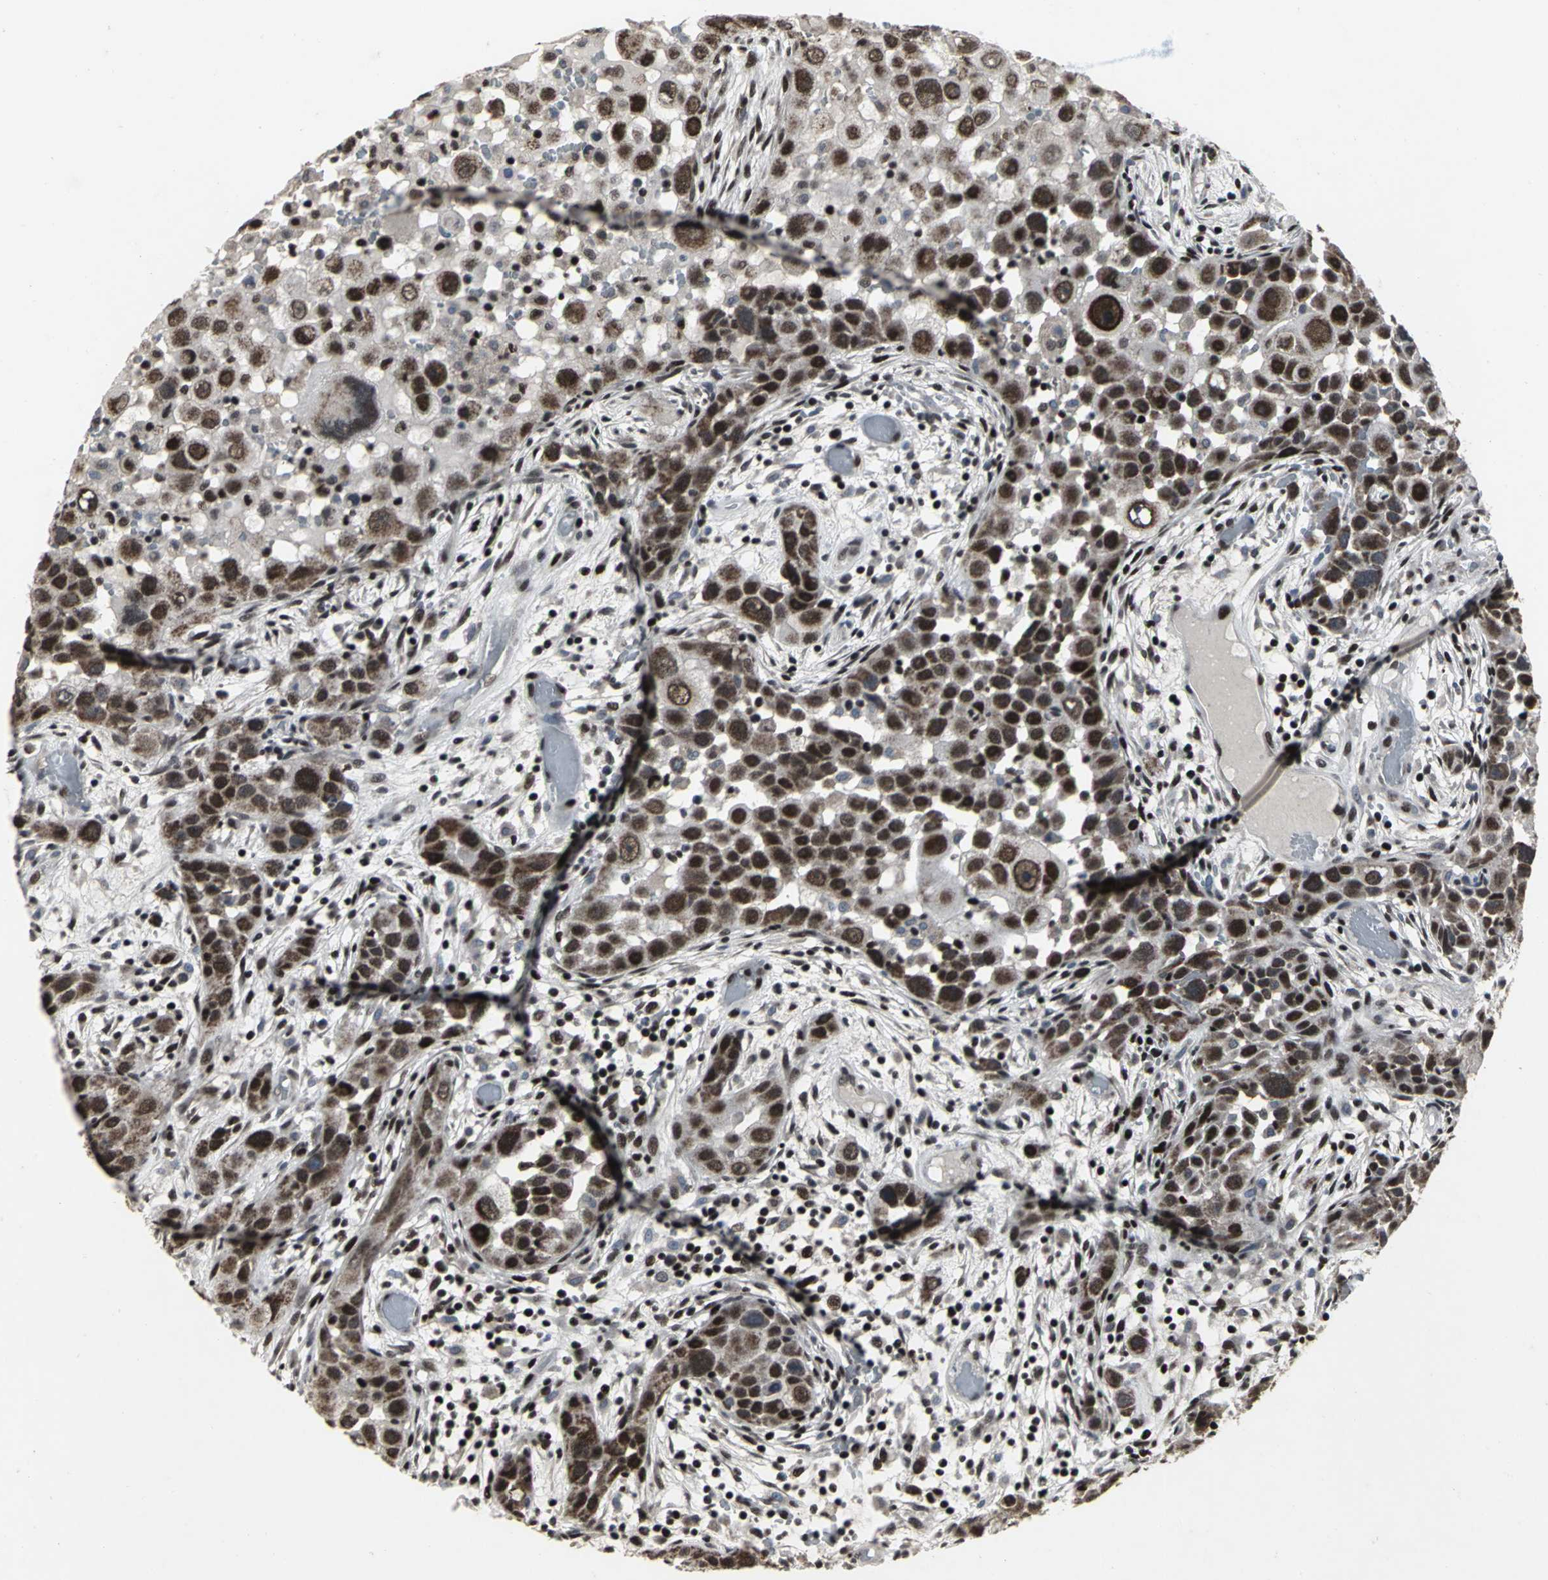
{"staining": {"intensity": "strong", "quantity": ">75%", "location": "nuclear"}, "tissue": "head and neck cancer", "cell_type": "Tumor cells", "image_type": "cancer", "snomed": [{"axis": "morphology", "description": "Carcinoma, NOS"}, {"axis": "topography", "description": "Head-Neck"}], "caption": "There is high levels of strong nuclear positivity in tumor cells of head and neck cancer (carcinoma), as demonstrated by immunohistochemical staining (brown color).", "gene": "SRF", "patient": {"sex": "male", "age": 87}}